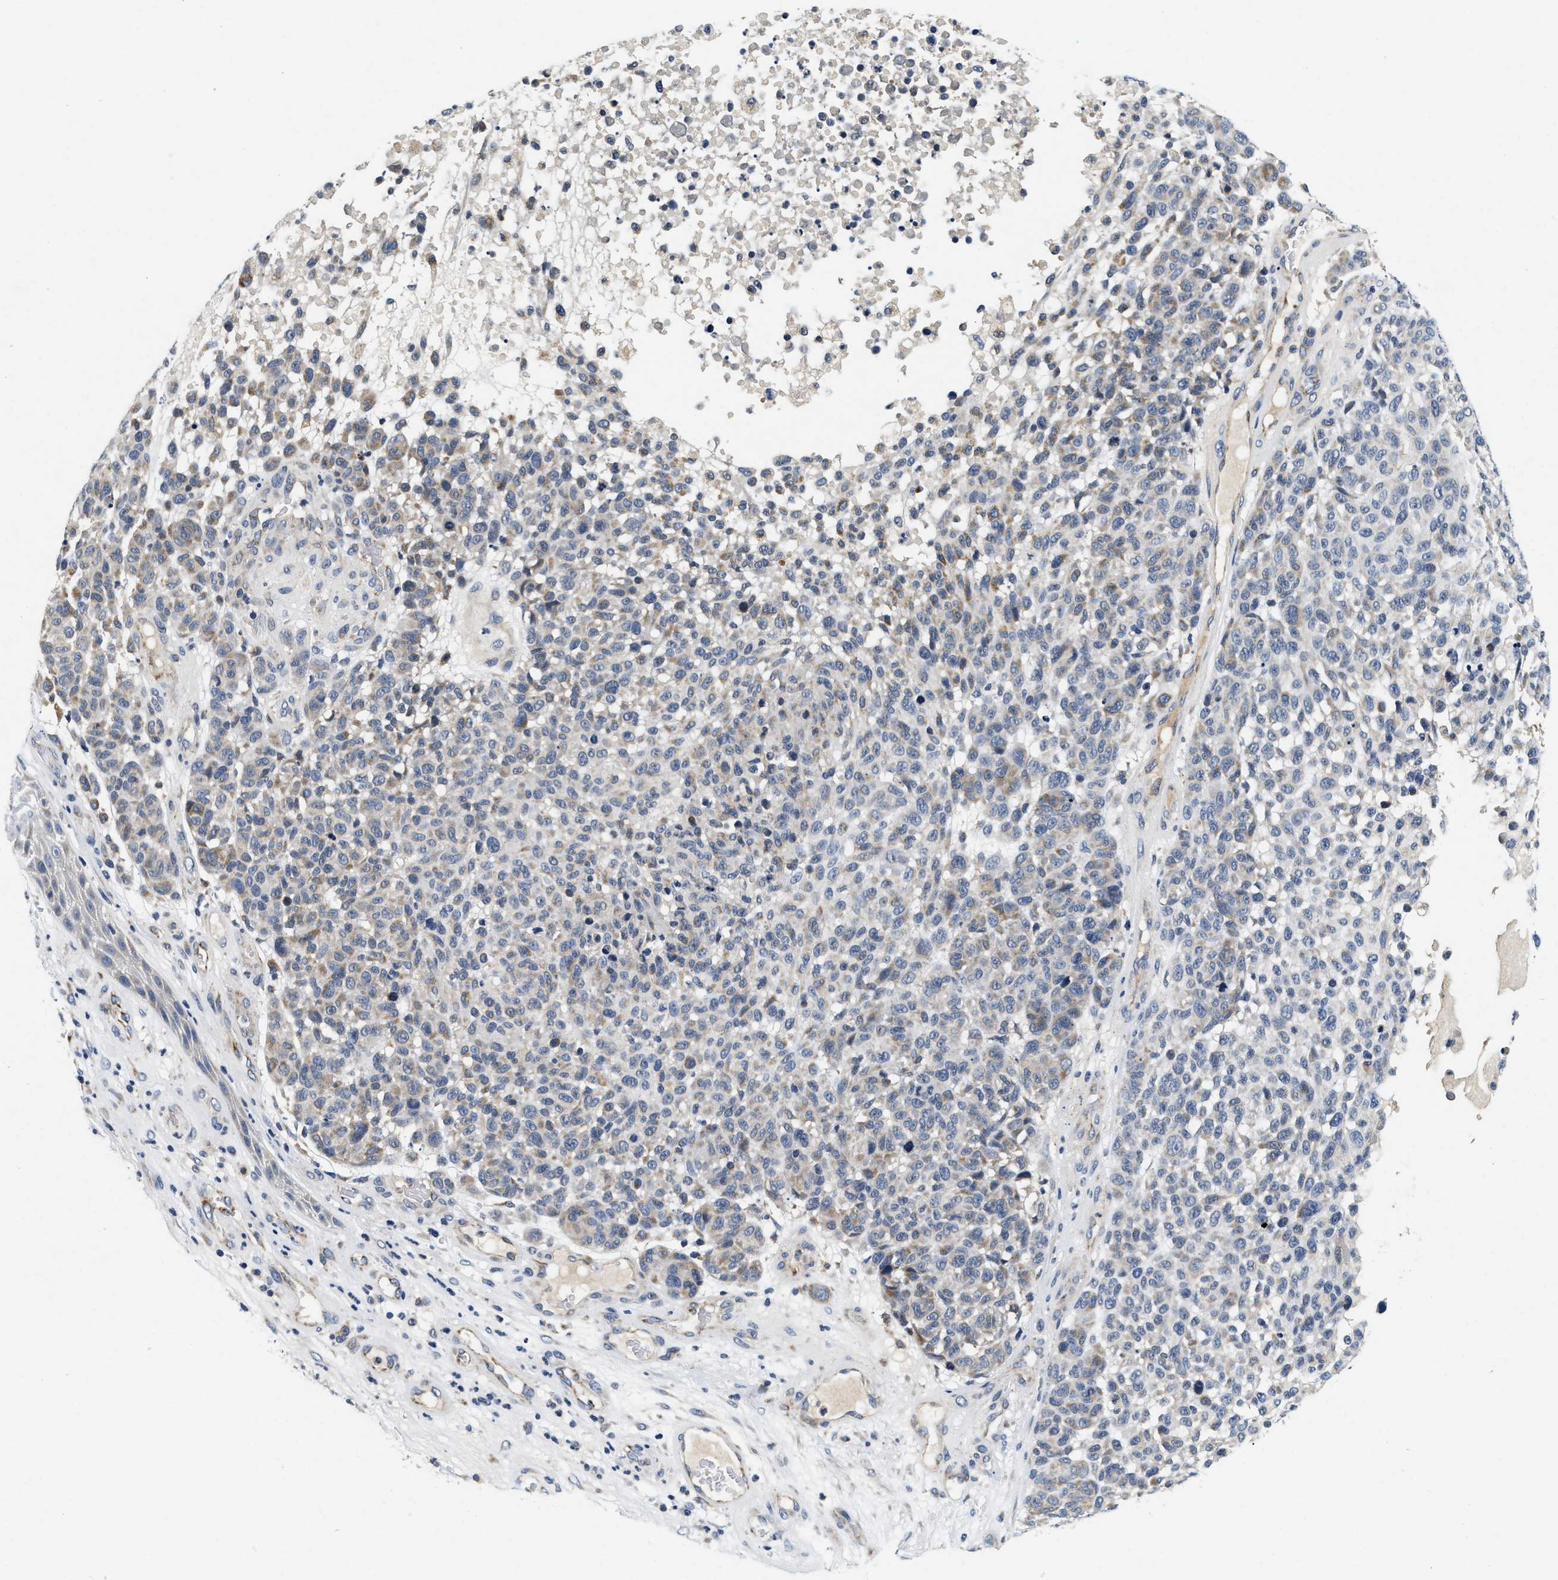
{"staining": {"intensity": "weak", "quantity": "<25%", "location": "cytoplasmic/membranous"}, "tissue": "melanoma", "cell_type": "Tumor cells", "image_type": "cancer", "snomed": [{"axis": "morphology", "description": "Malignant melanoma, NOS"}, {"axis": "topography", "description": "Skin"}], "caption": "Malignant melanoma stained for a protein using immunohistochemistry (IHC) shows no staining tumor cells.", "gene": "PDP1", "patient": {"sex": "male", "age": 59}}